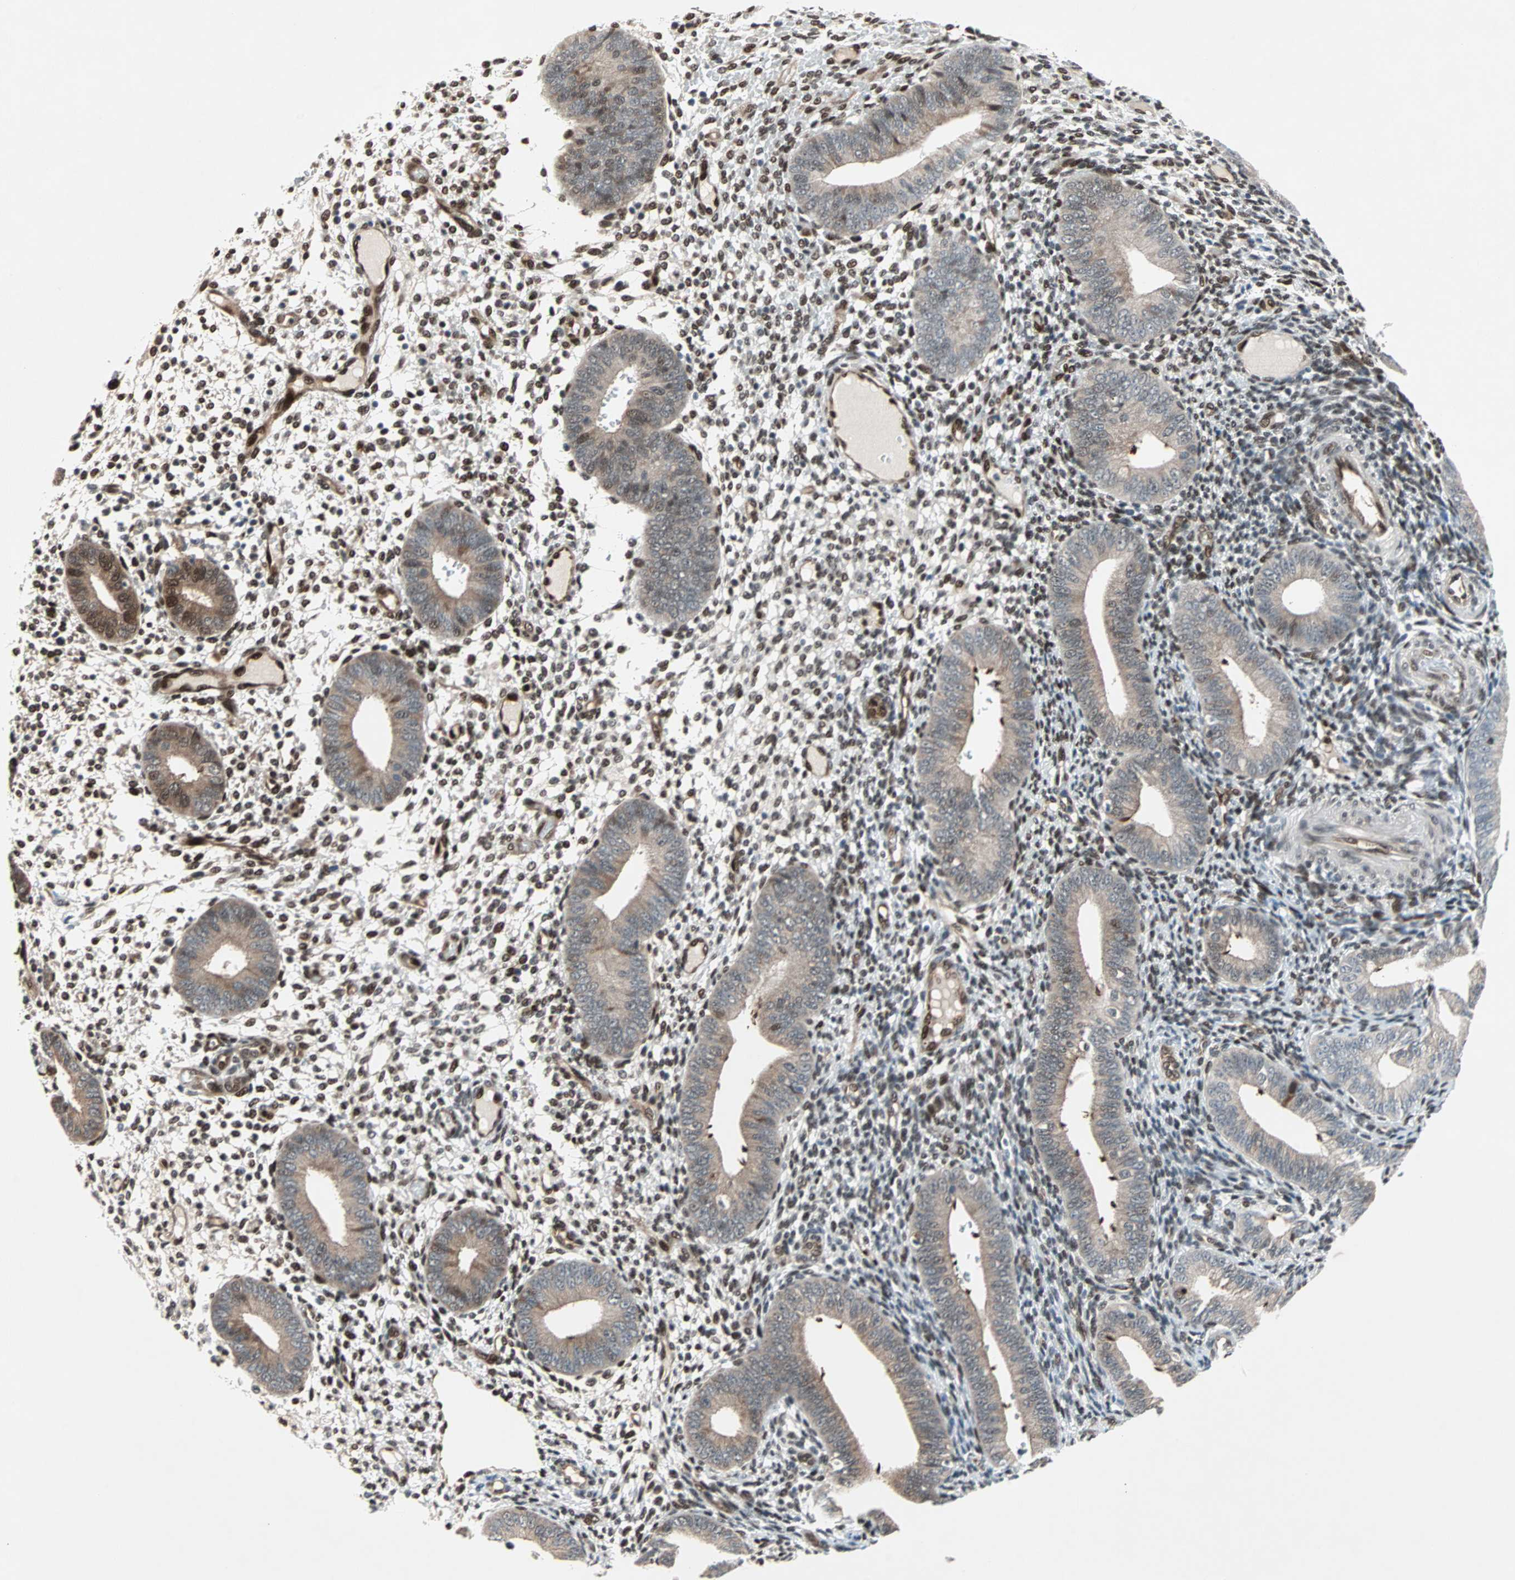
{"staining": {"intensity": "strong", "quantity": ">75%", "location": "cytoplasmic/membranous,nuclear"}, "tissue": "endometrium", "cell_type": "Cells in endometrial stroma", "image_type": "normal", "snomed": [{"axis": "morphology", "description": "Normal tissue, NOS"}, {"axis": "topography", "description": "Endometrium"}], "caption": "IHC of benign endometrium demonstrates high levels of strong cytoplasmic/membranous,nuclear expression in about >75% of cells in endometrial stroma.", "gene": "WWTR1", "patient": {"sex": "female", "age": 42}}